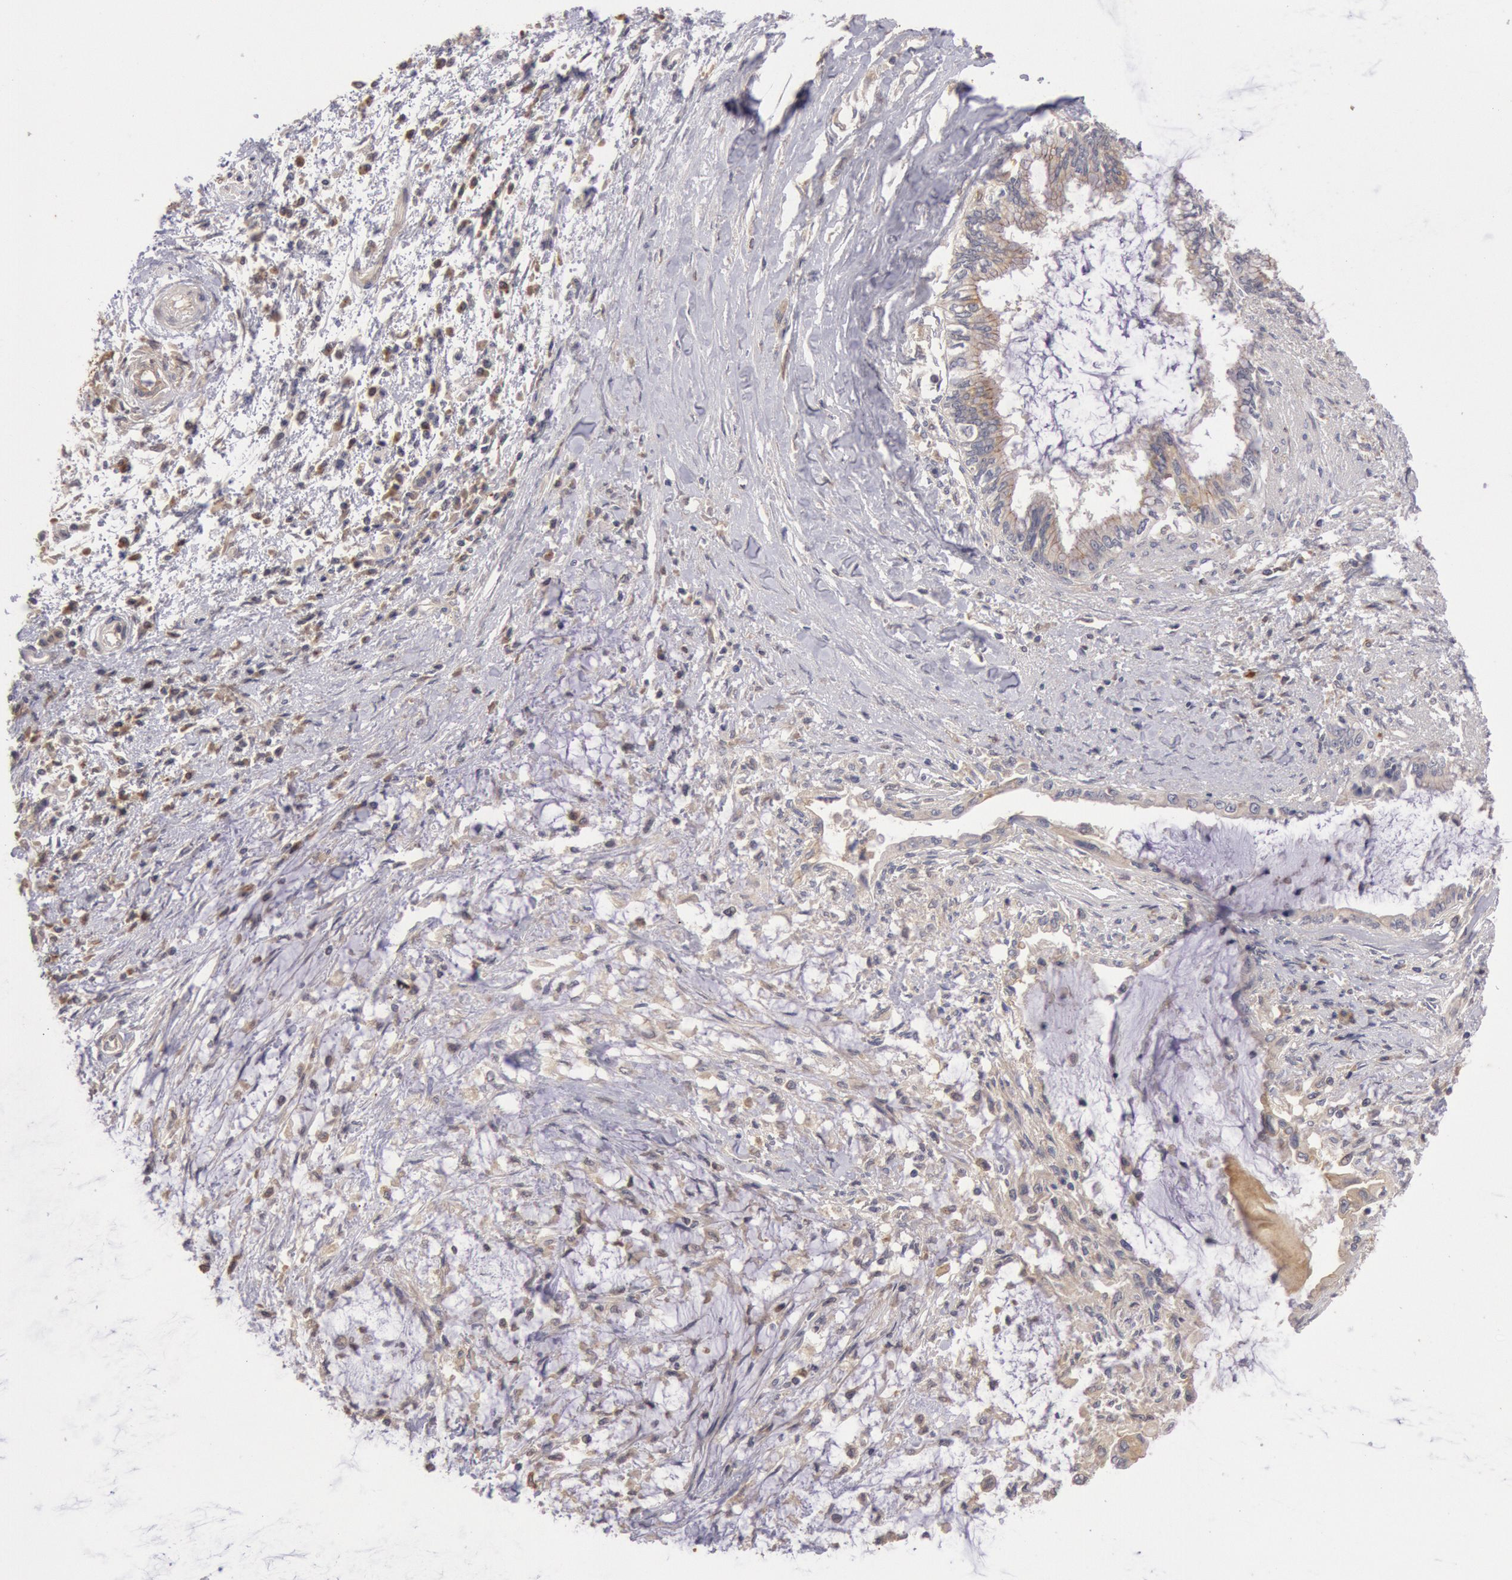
{"staining": {"intensity": "weak", "quantity": "25%-75%", "location": "cytoplasmic/membranous"}, "tissue": "pancreatic cancer", "cell_type": "Tumor cells", "image_type": "cancer", "snomed": [{"axis": "morphology", "description": "Adenocarcinoma, NOS"}, {"axis": "topography", "description": "Pancreas"}], "caption": "The photomicrograph reveals staining of adenocarcinoma (pancreatic), revealing weak cytoplasmic/membranous protein staining (brown color) within tumor cells.", "gene": "PLA2G6", "patient": {"sex": "female", "age": 64}}